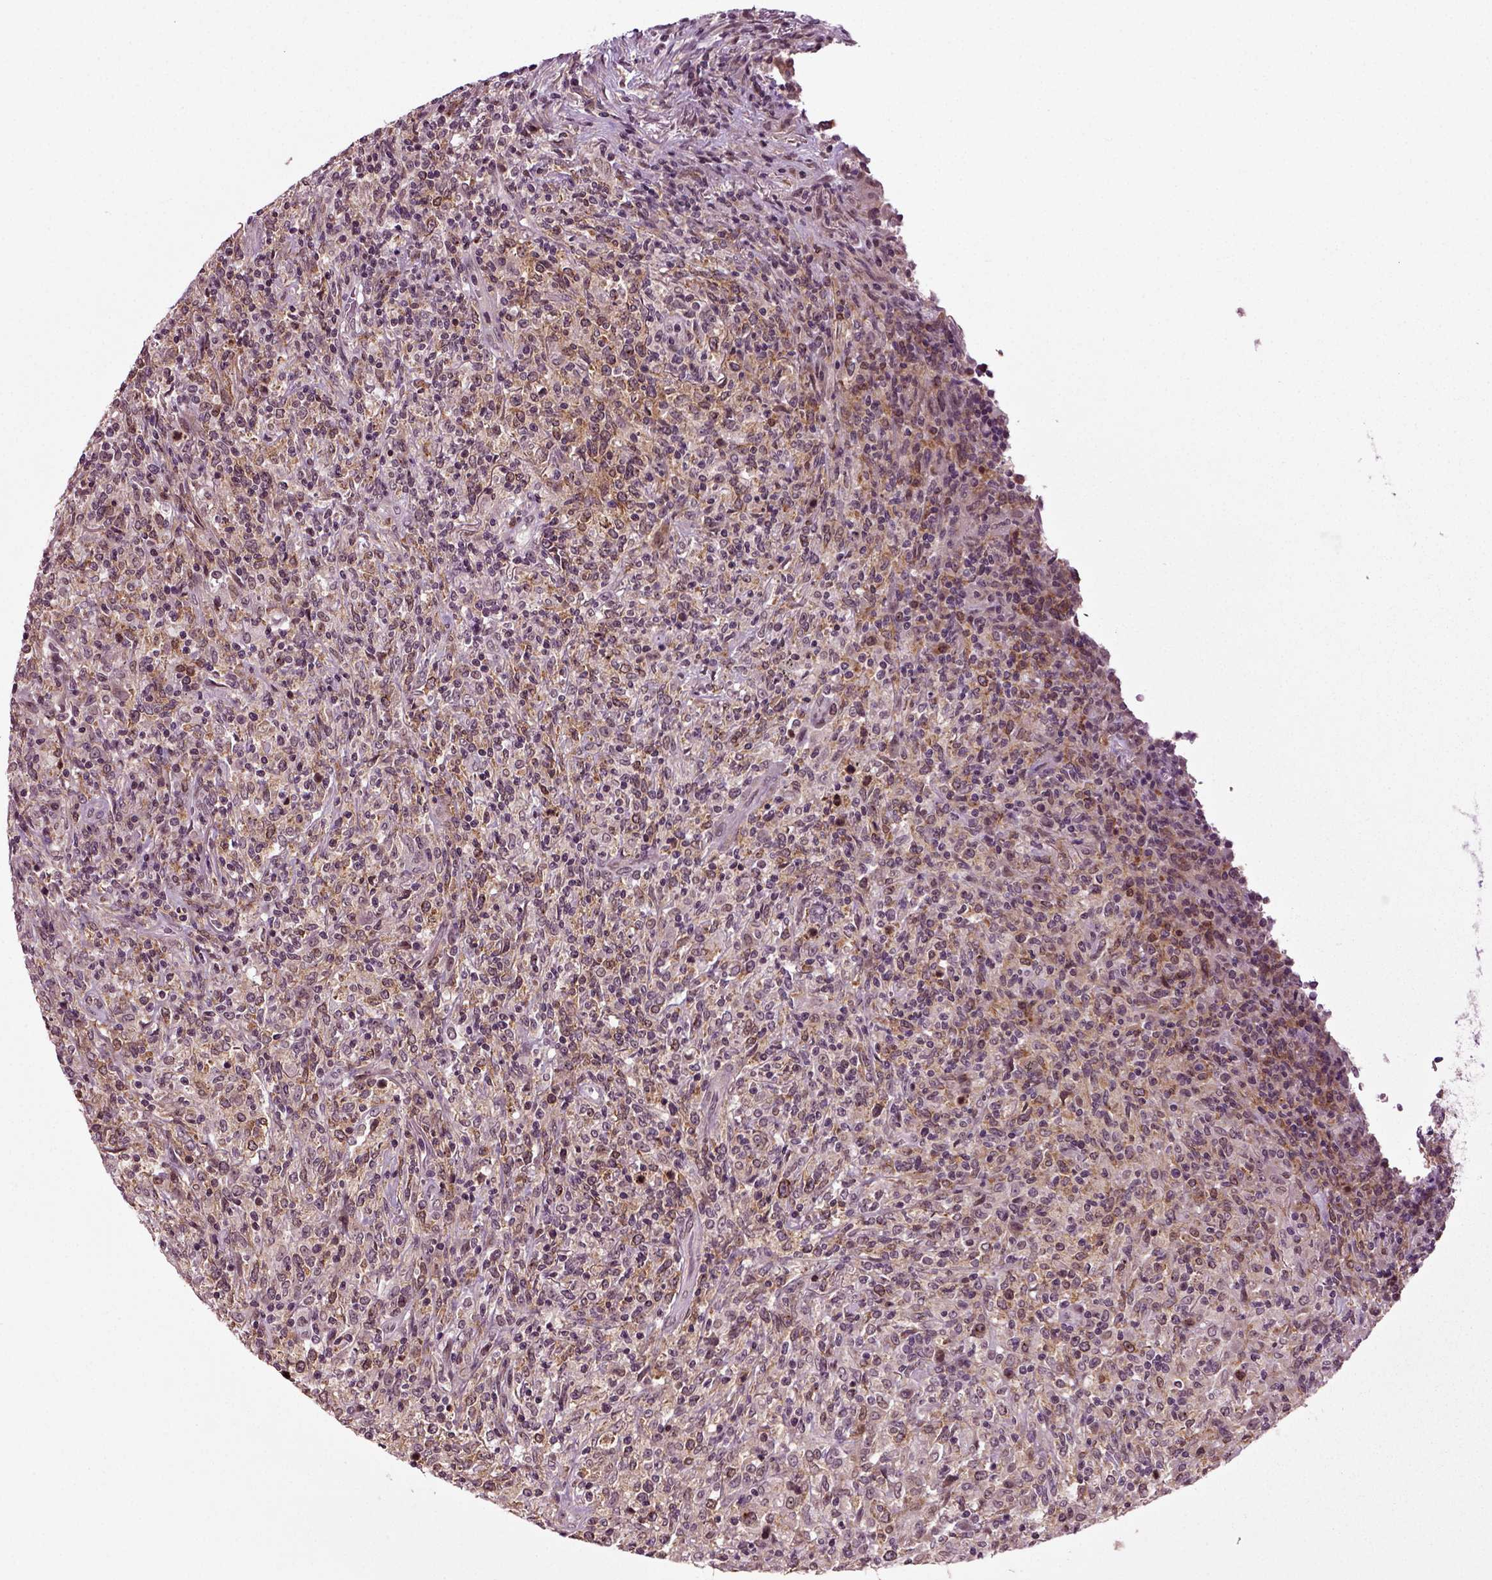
{"staining": {"intensity": "negative", "quantity": "none", "location": "none"}, "tissue": "lymphoma", "cell_type": "Tumor cells", "image_type": "cancer", "snomed": [{"axis": "morphology", "description": "Malignant lymphoma, non-Hodgkin's type, High grade"}, {"axis": "topography", "description": "Lung"}], "caption": "High power microscopy image of an IHC image of high-grade malignant lymphoma, non-Hodgkin's type, revealing no significant staining in tumor cells. The staining was performed using DAB to visualize the protein expression in brown, while the nuclei were stained in blue with hematoxylin (Magnification: 20x).", "gene": "KNSTRN", "patient": {"sex": "male", "age": 79}}